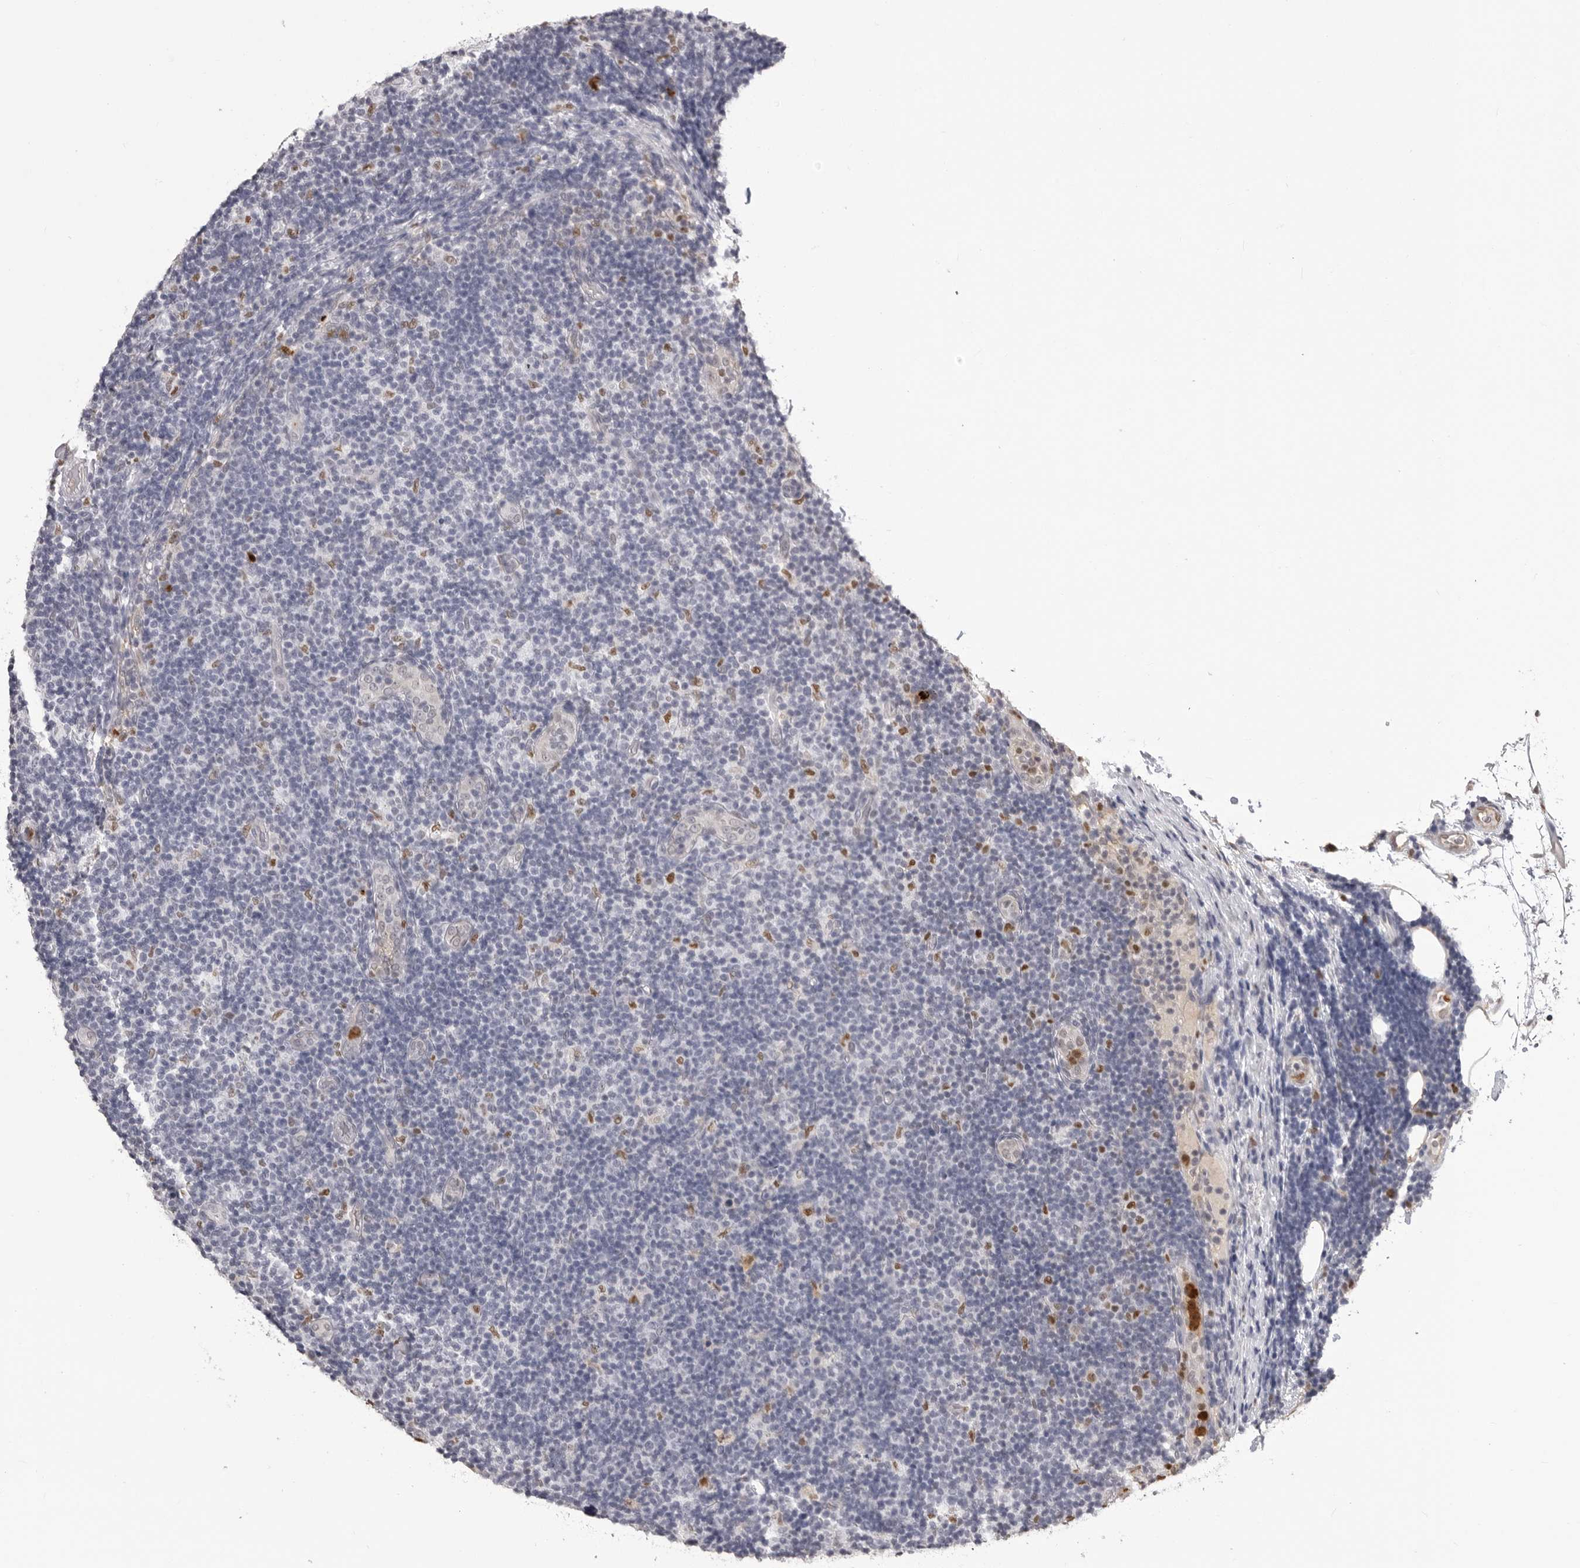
{"staining": {"intensity": "negative", "quantity": "none", "location": "none"}, "tissue": "lymphoma", "cell_type": "Tumor cells", "image_type": "cancer", "snomed": [{"axis": "morphology", "description": "Malignant lymphoma, non-Hodgkin's type, Low grade"}, {"axis": "topography", "description": "Lymph node"}], "caption": "This is an IHC photomicrograph of human lymphoma. There is no expression in tumor cells.", "gene": "IL31", "patient": {"sex": "male", "age": 83}}